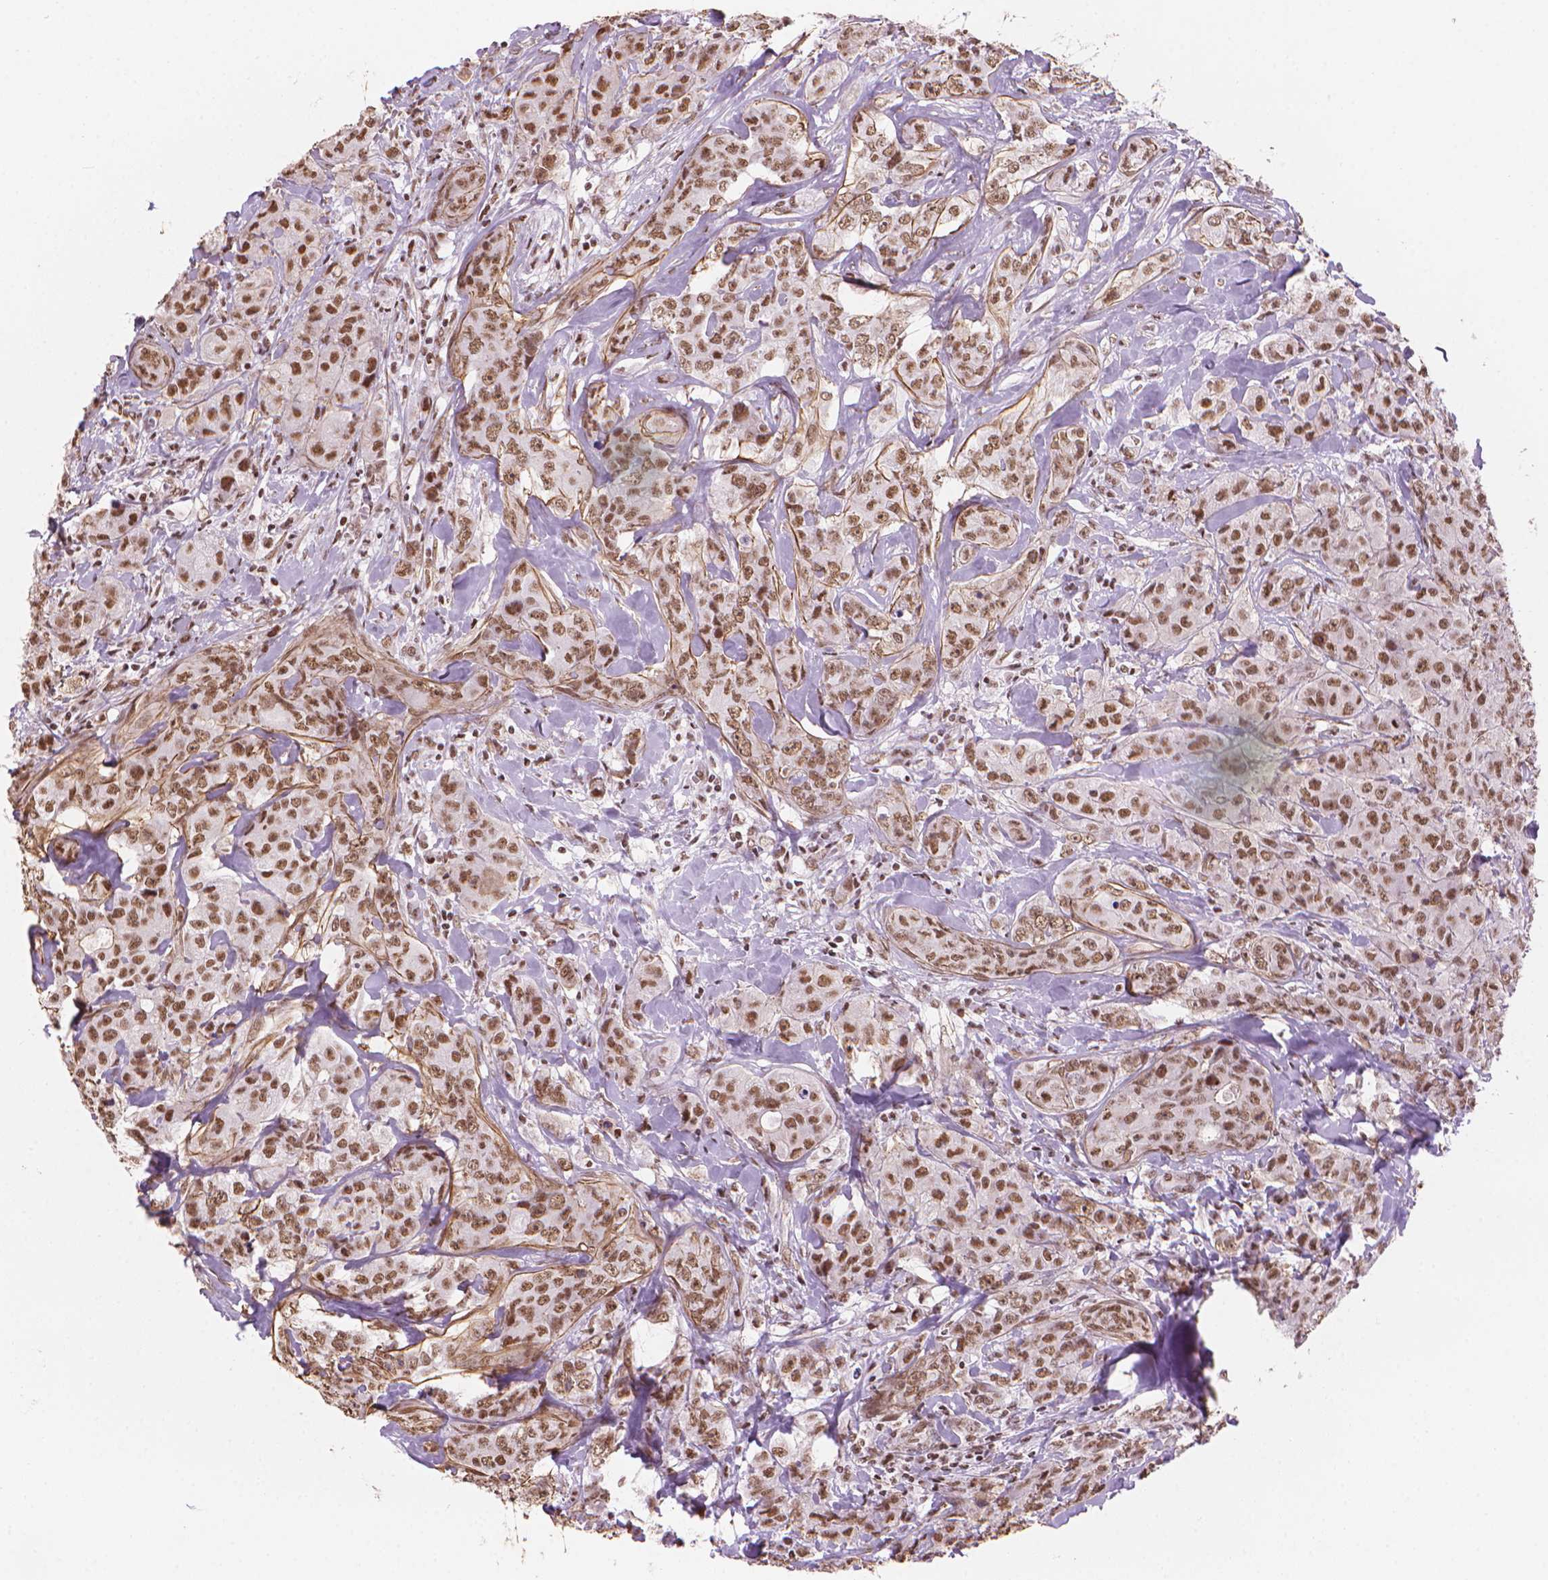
{"staining": {"intensity": "moderate", "quantity": ">75%", "location": "cytoplasmic/membranous,nuclear"}, "tissue": "breast cancer", "cell_type": "Tumor cells", "image_type": "cancer", "snomed": [{"axis": "morphology", "description": "Duct carcinoma"}, {"axis": "topography", "description": "Breast"}], "caption": "Tumor cells demonstrate medium levels of moderate cytoplasmic/membranous and nuclear positivity in about >75% of cells in breast intraductal carcinoma. Using DAB (3,3'-diaminobenzidine) (brown) and hematoxylin (blue) stains, captured at high magnification using brightfield microscopy.", "gene": "HOXD4", "patient": {"sex": "female", "age": 43}}